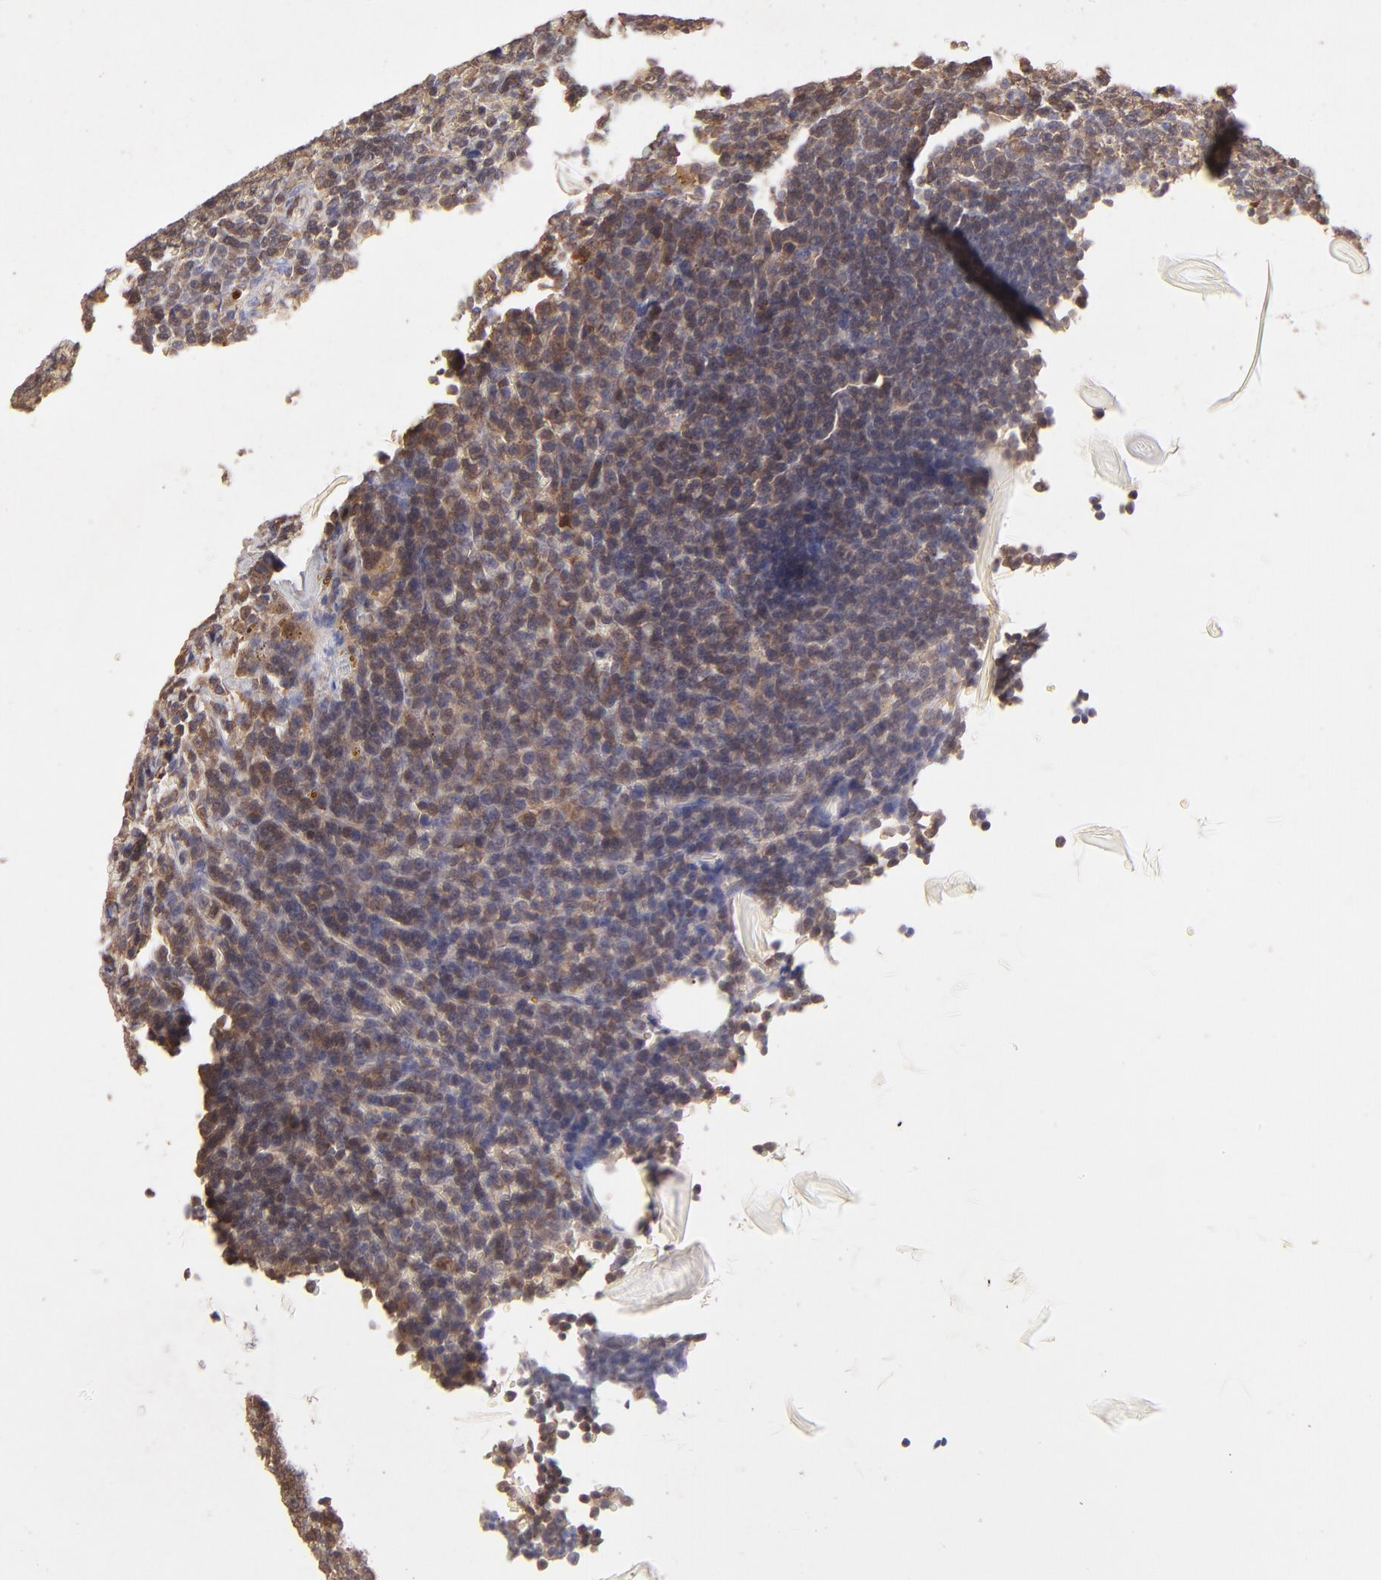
{"staining": {"intensity": "weak", "quantity": "25%-75%", "location": "nuclear"}, "tissue": "lymphoma", "cell_type": "Tumor cells", "image_type": "cancer", "snomed": [{"axis": "morphology", "description": "Malignant lymphoma, non-Hodgkin's type, Low grade"}, {"axis": "topography", "description": "Spleen"}], "caption": "Immunohistochemistry (IHC) staining of lymphoma, which displays low levels of weak nuclear positivity in approximately 25%-75% of tumor cells indicating weak nuclear protein expression. The staining was performed using DAB (3,3'-diaminobenzidine) (brown) for protein detection and nuclei were counterstained in hematoxylin (blue).", "gene": "HYAL1", "patient": {"sex": "male", "age": 80}}